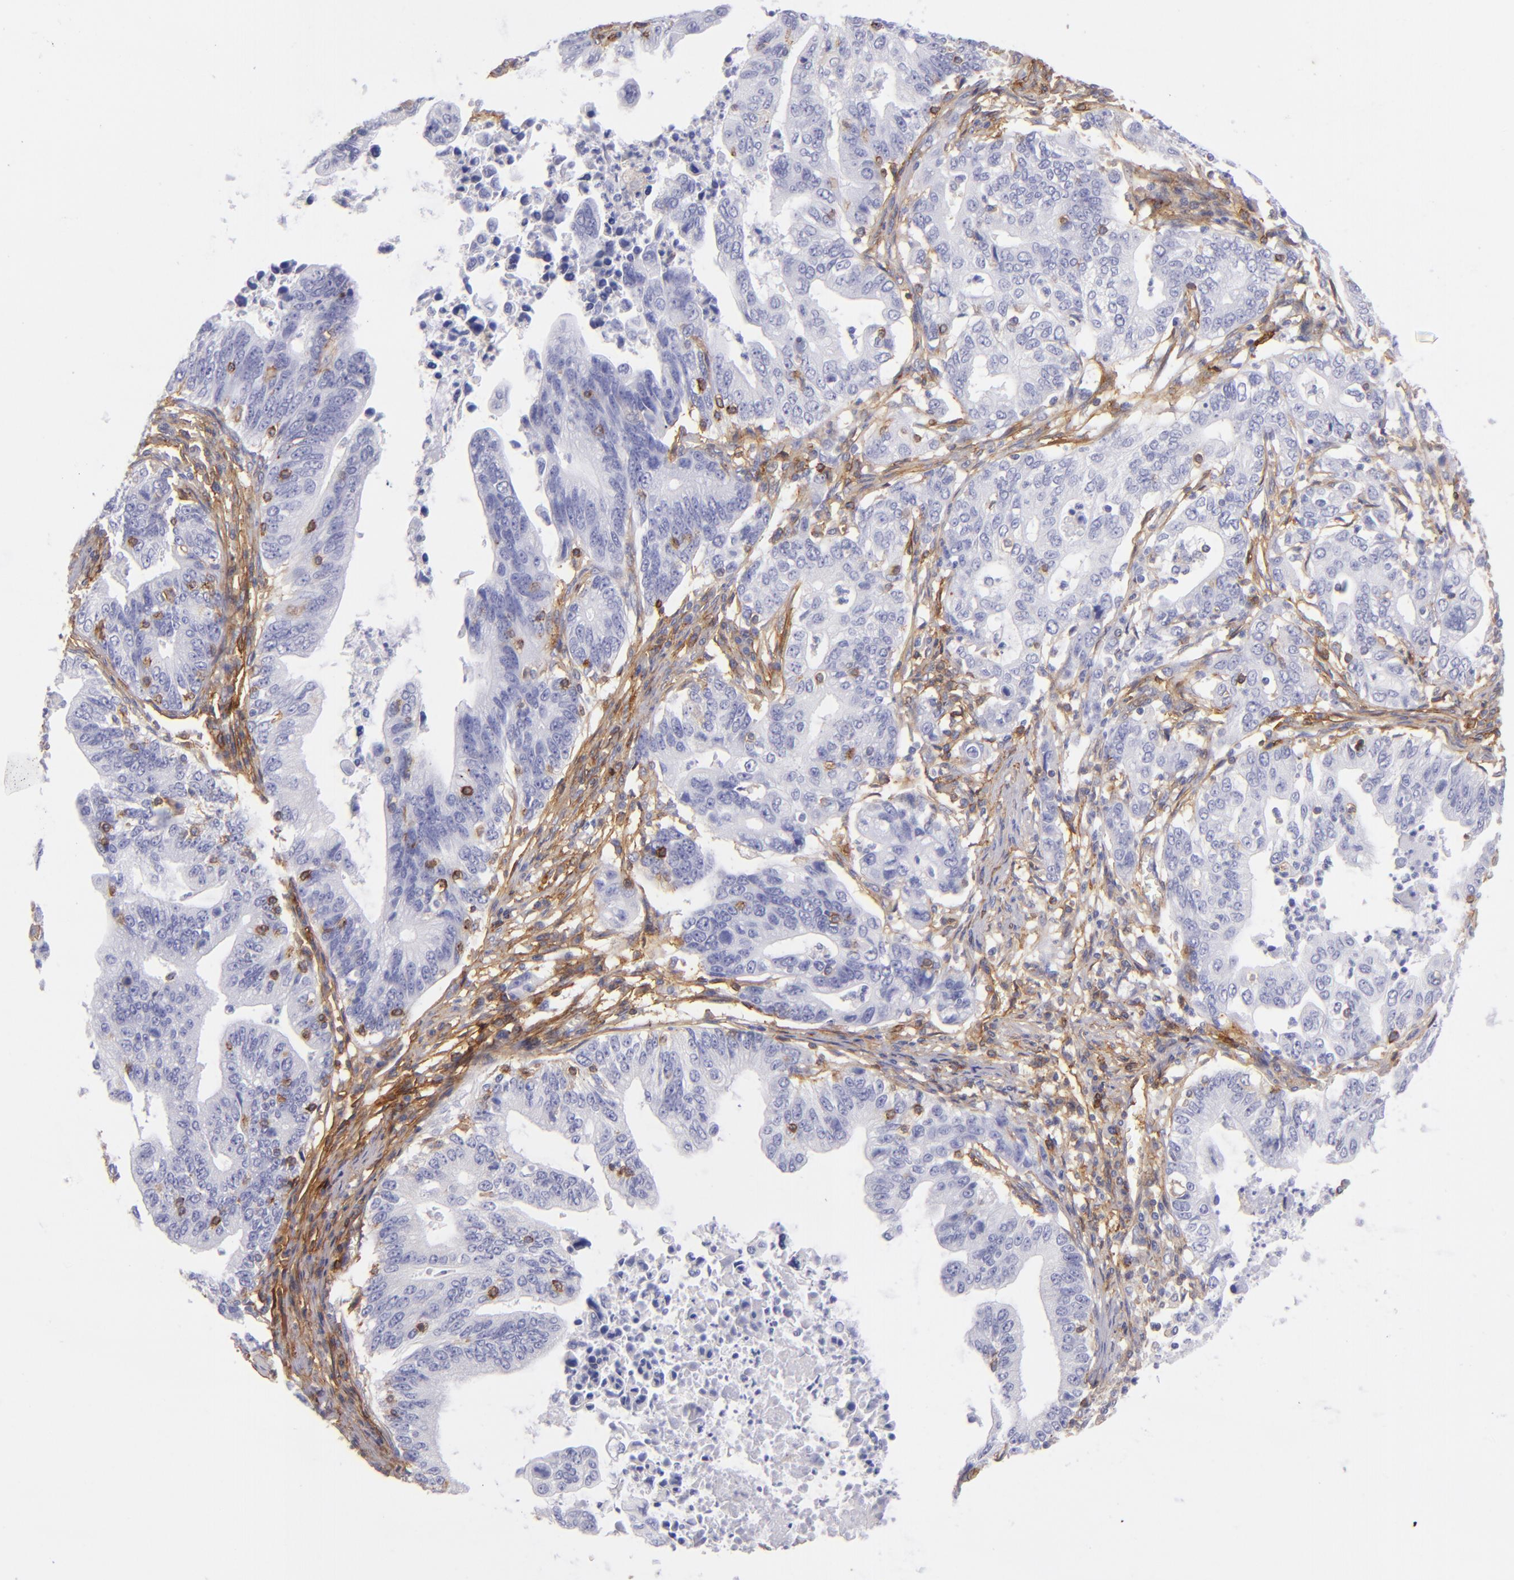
{"staining": {"intensity": "negative", "quantity": "none", "location": "none"}, "tissue": "stomach cancer", "cell_type": "Tumor cells", "image_type": "cancer", "snomed": [{"axis": "morphology", "description": "Adenocarcinoma, NOS"}, {"axis": "topography", "description": "Stomach, upper"}], "caption": "Human adenocarcinoma (stomach) stained for a protein using immunohistochemistry (IHC) shows no expression in tumor cells.", "gene": "ENTPD1", "patient": {"sex": "female", "age": 50}}